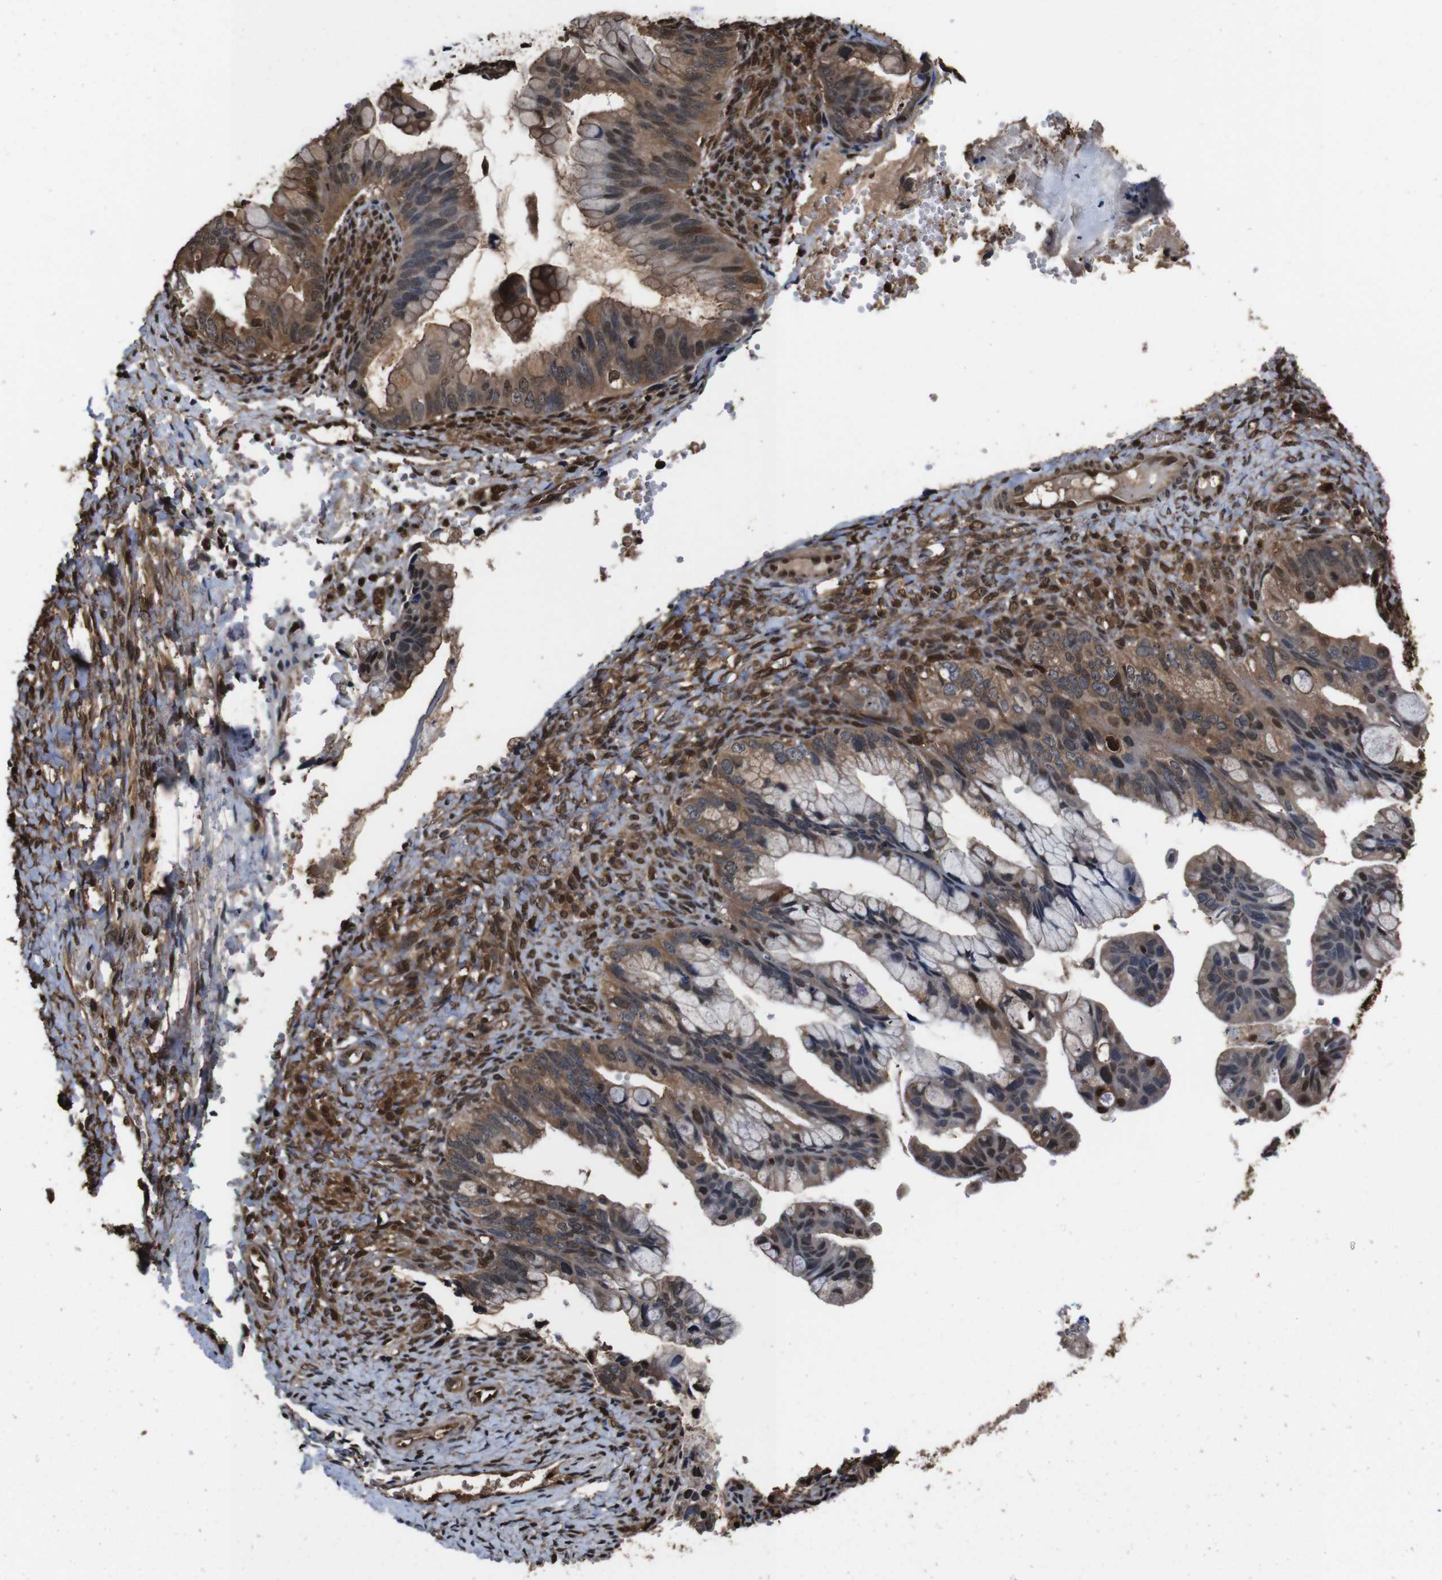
{"staining": {"intensity": "moderate", "quantity": ">75%", "location": "cytoplasmic/membranous,nuclear"}, "tissue": "ovarian cancer", "cell_type": "Tumor cells", "image_type": "cancer", "snomed": [{"axis": "morphology", "description": "Cystadenocarcinoma, mucinous, NOS"}, {"axis": "topography", "description": "Ovary"}], "caption": "An immunohistochemistry (IHC) micrograph of tumor tissue is shown. Protein staining in brown highlights moderate cytoplasmic/membranous and nuclear positivity in mucinous cystadenocarcinoma (ovarian) within tumor cells.", "gene": "VCP", "patient": {"sex": "female", "age": 36}}